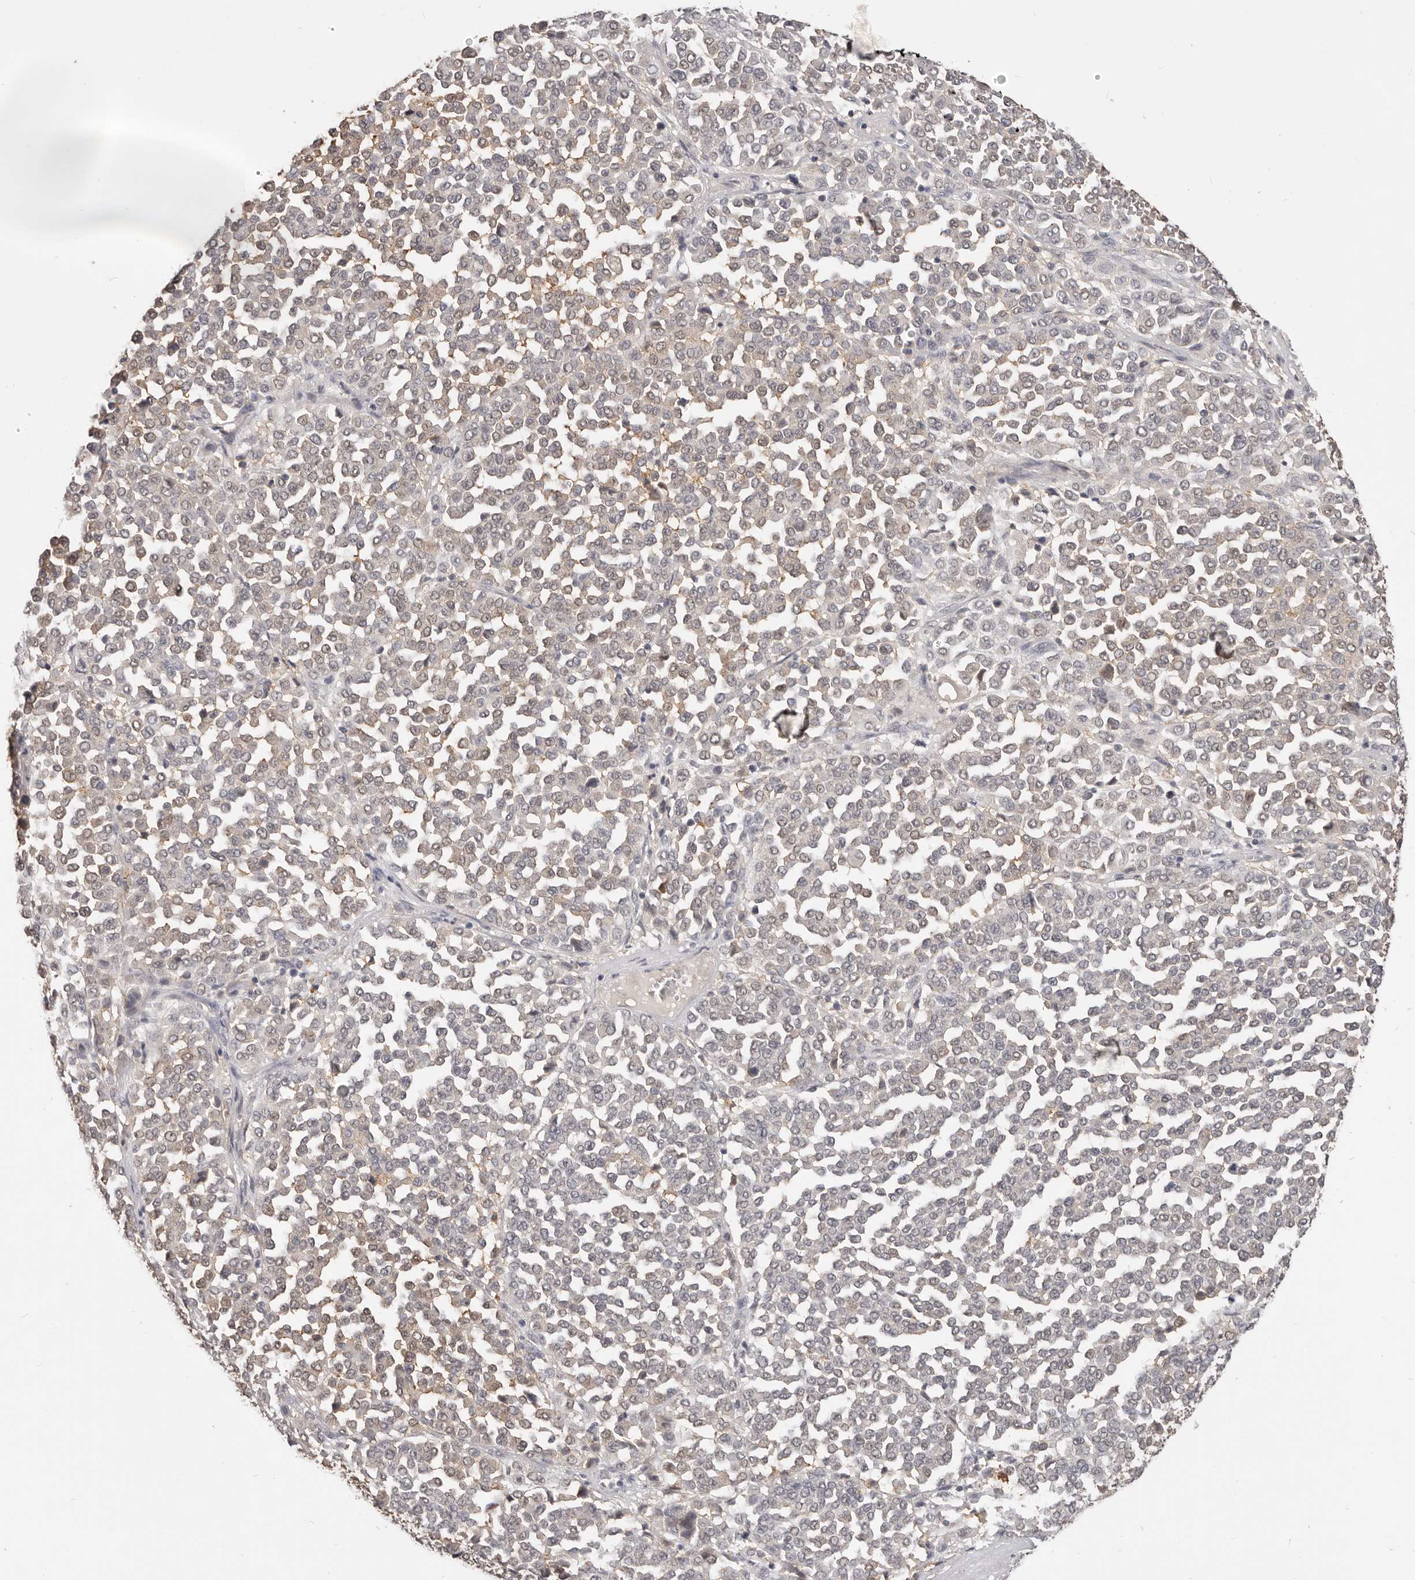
{"staining": {"intensity": "weak", "quantity": "<25%", "location": "cytoplasmic/membranous,nuclear"}, "tissue": "melanoma", "cell_type": "Tumor cells", "image_type": "cancer", "snomed": [{"axis": "morphology", "description": "Malignant melanoma, Metastatic site"}, {"axis": "topography", "description": "Pancreas"}], "caption": "Tumor cells show no significant protein positivity in melanoma.", "gene": "TSPAN13", "patient": {"sex": "female", "age": 30}}